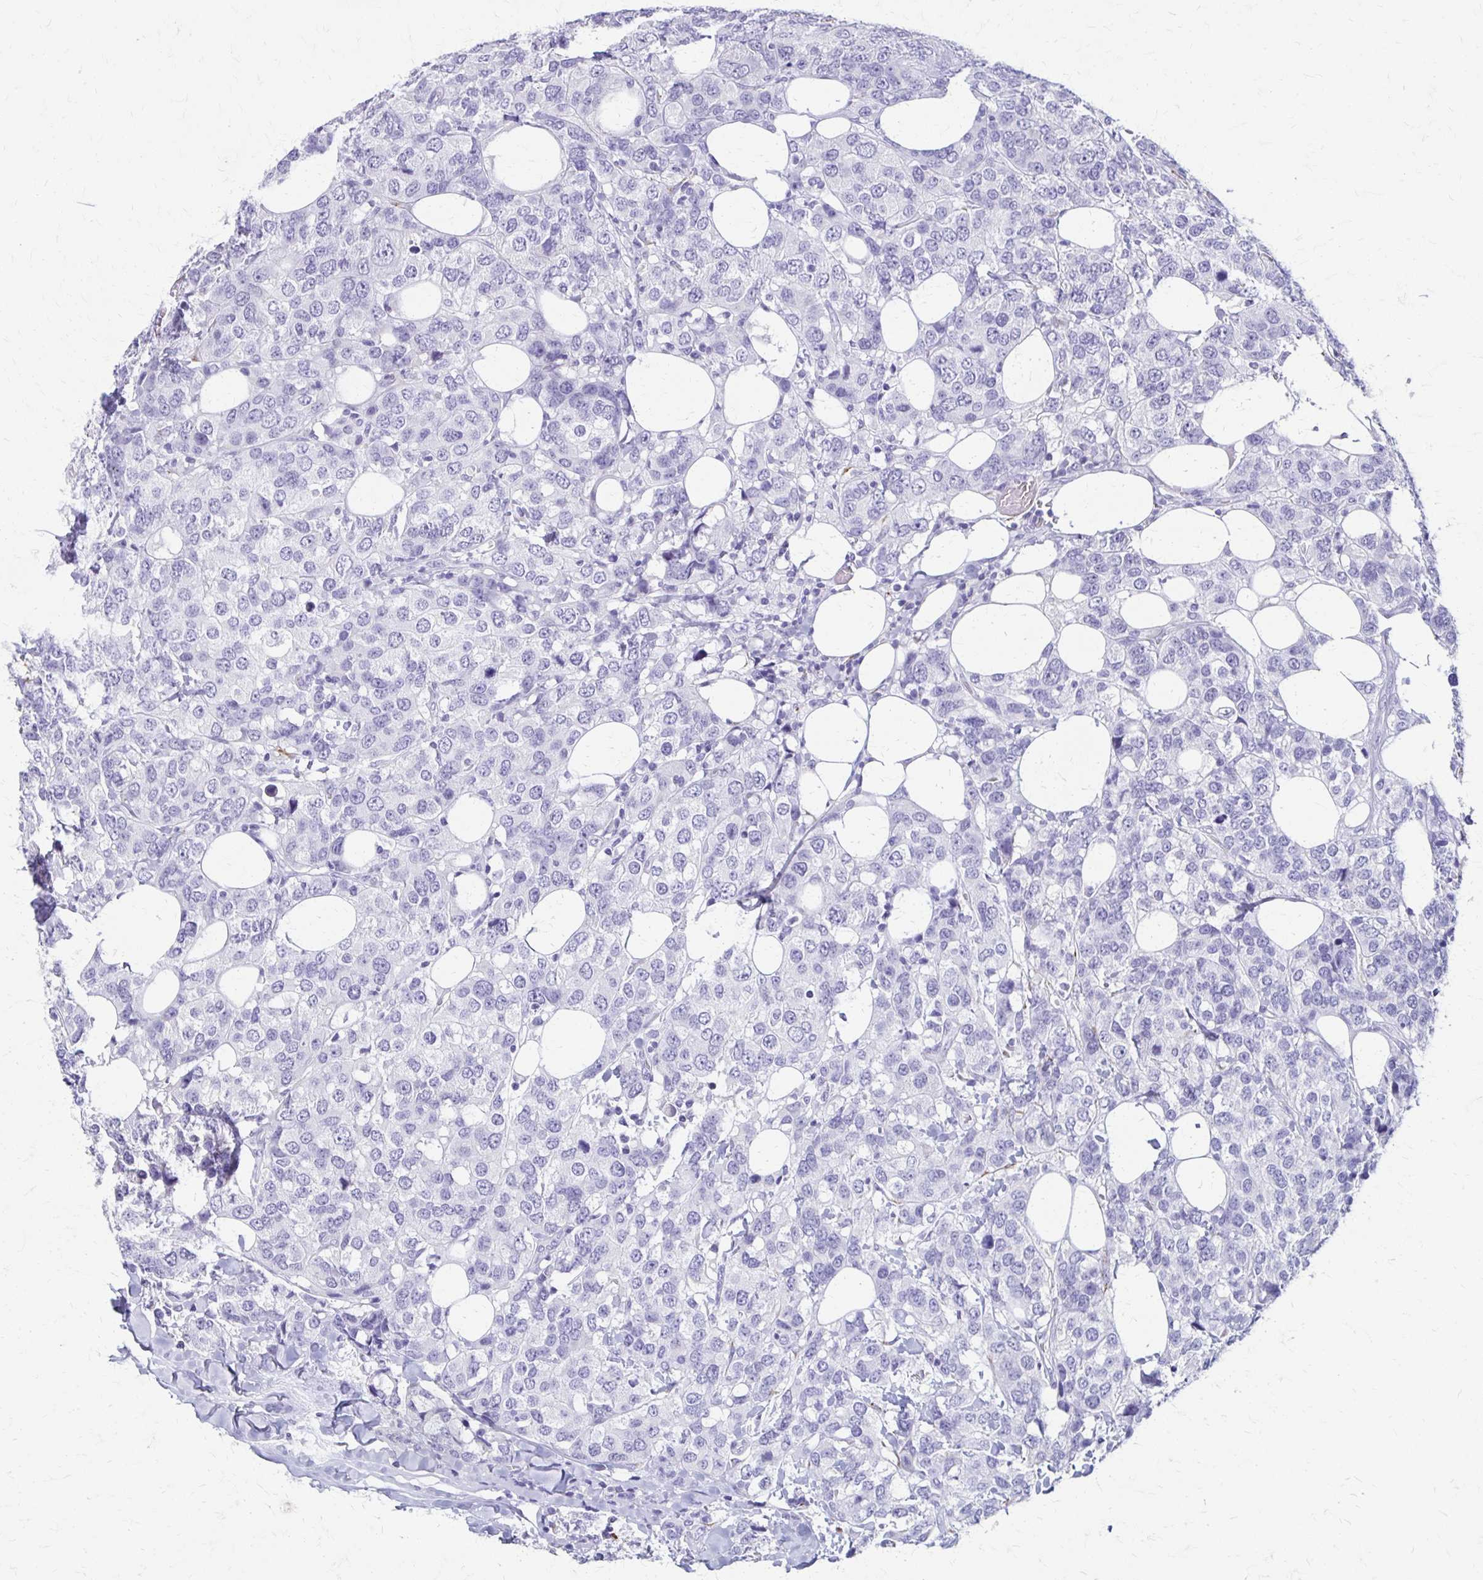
{"staining": {"intensity": "negative", "quantity": "none", "location": "none"}, "tissue": "breast cancer", "cell_type": "Tumor cells", "image_type": "cancer", "snomed": [{"axis": "morphology", "description": "Lobular carcinoma"}, {"axis": "topography", "description": "Breast"}], "caption": "High magnification brightfield microscopy of lobular carcinoma (breast) stained with DAB (brown) and counterstained with hematoxylin (blue): tumor cells show no significant staining.", "gene": "ZSCAN5B", "patient": {"sex": "female", "age": 59}}